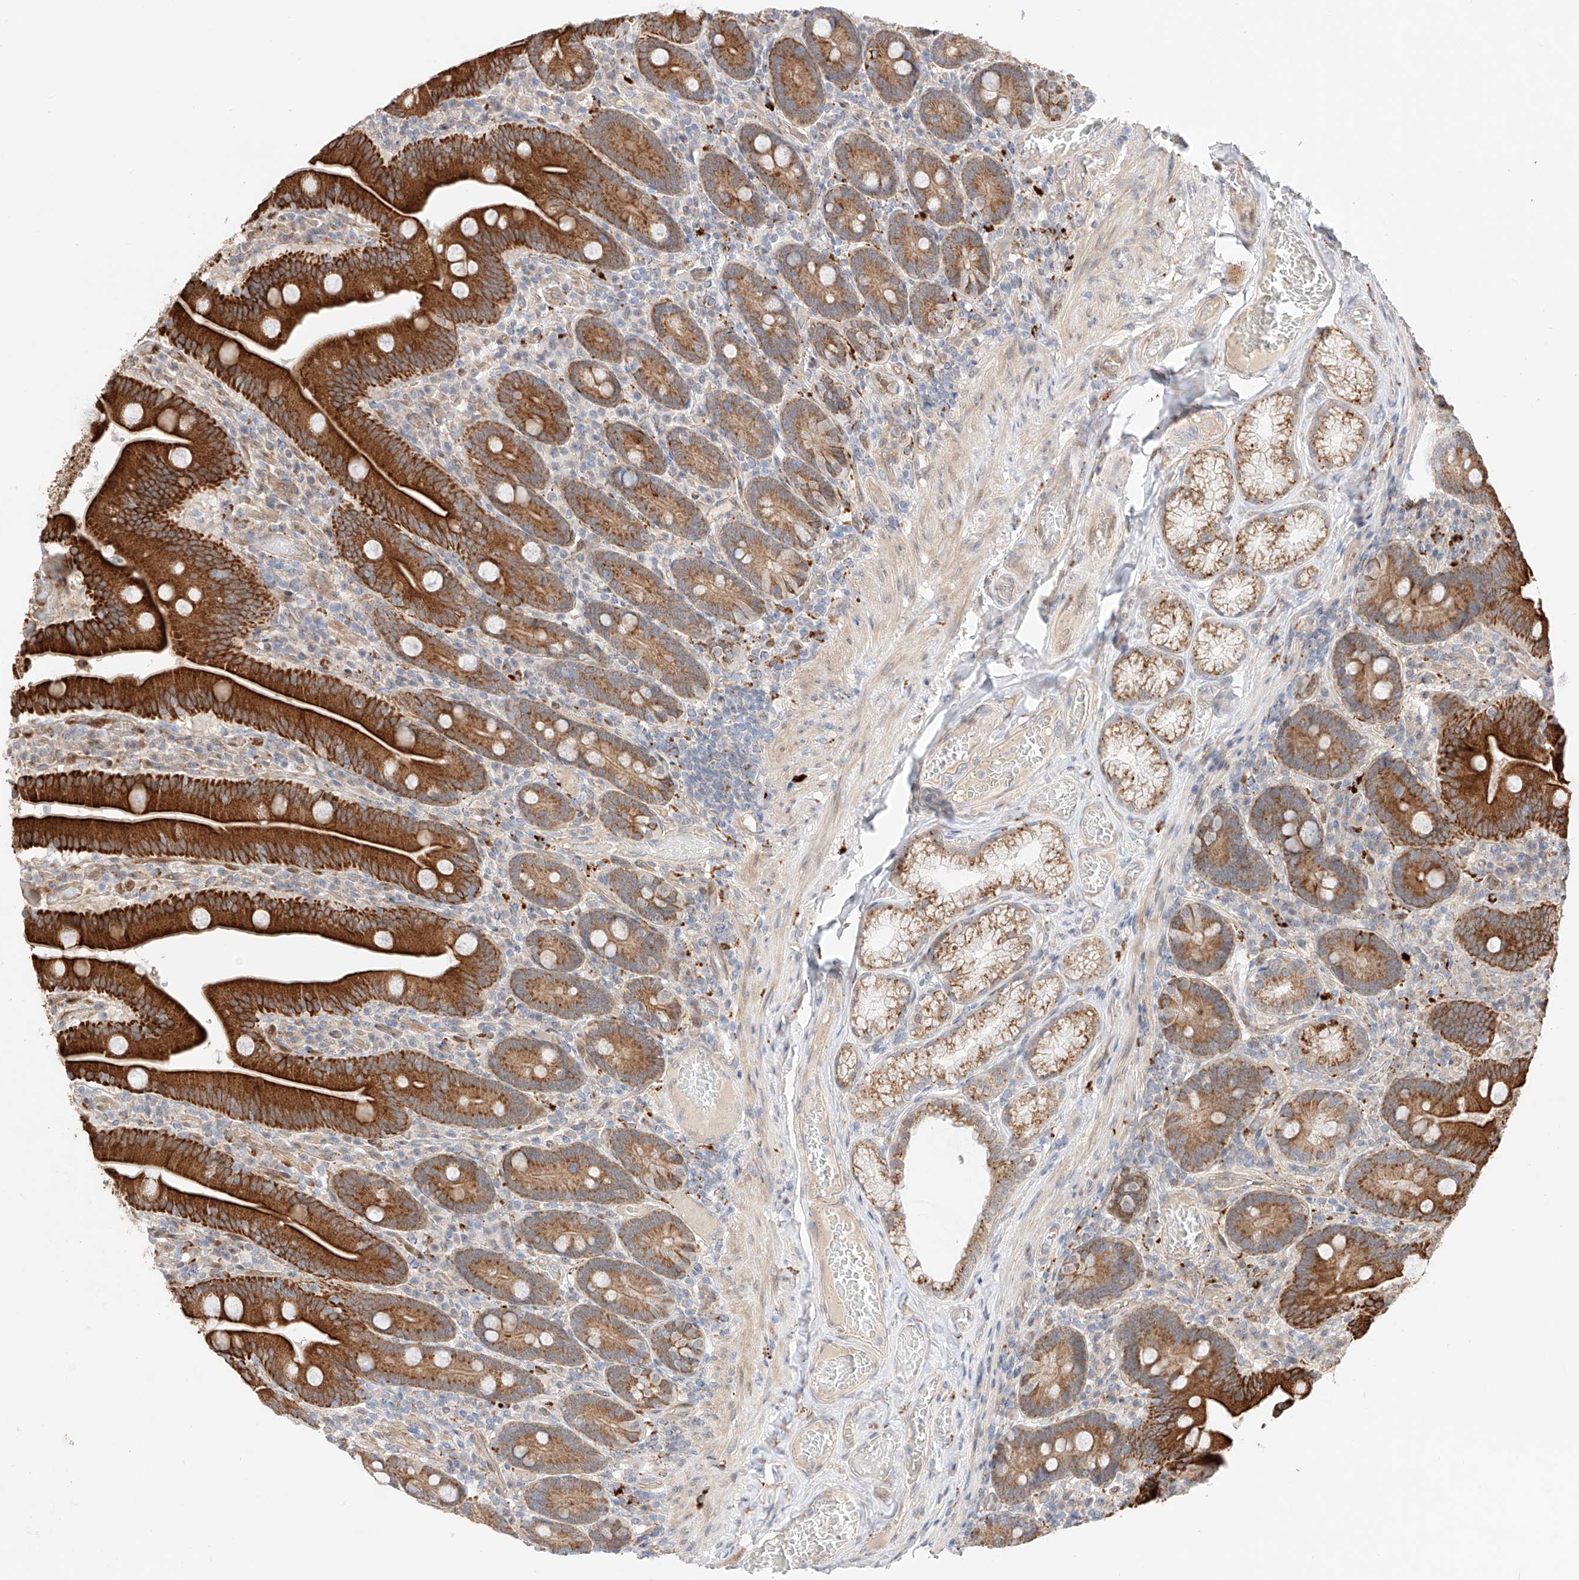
{"staining": {"intensity": "strong", "quantity": ">75%", "location": "cytoplasmic/membranous"}, "tissue": "duodenum", "cell_type": "Glandular cells", "image_type": "normal", "snomed": [{"axis": "morphology", "description": "Normal tissue, NOS"}, {"axis": "topography", "description": "Duodenum"}], "caption": "Immunohistochemical staining of unremarkable human duodenum reveals high levels of strong cytoplasmic/membranous staining in approximately >75% of glandular cells.", "gene": "GCNT1", "patient": {"sex": "female", "age": 62}}